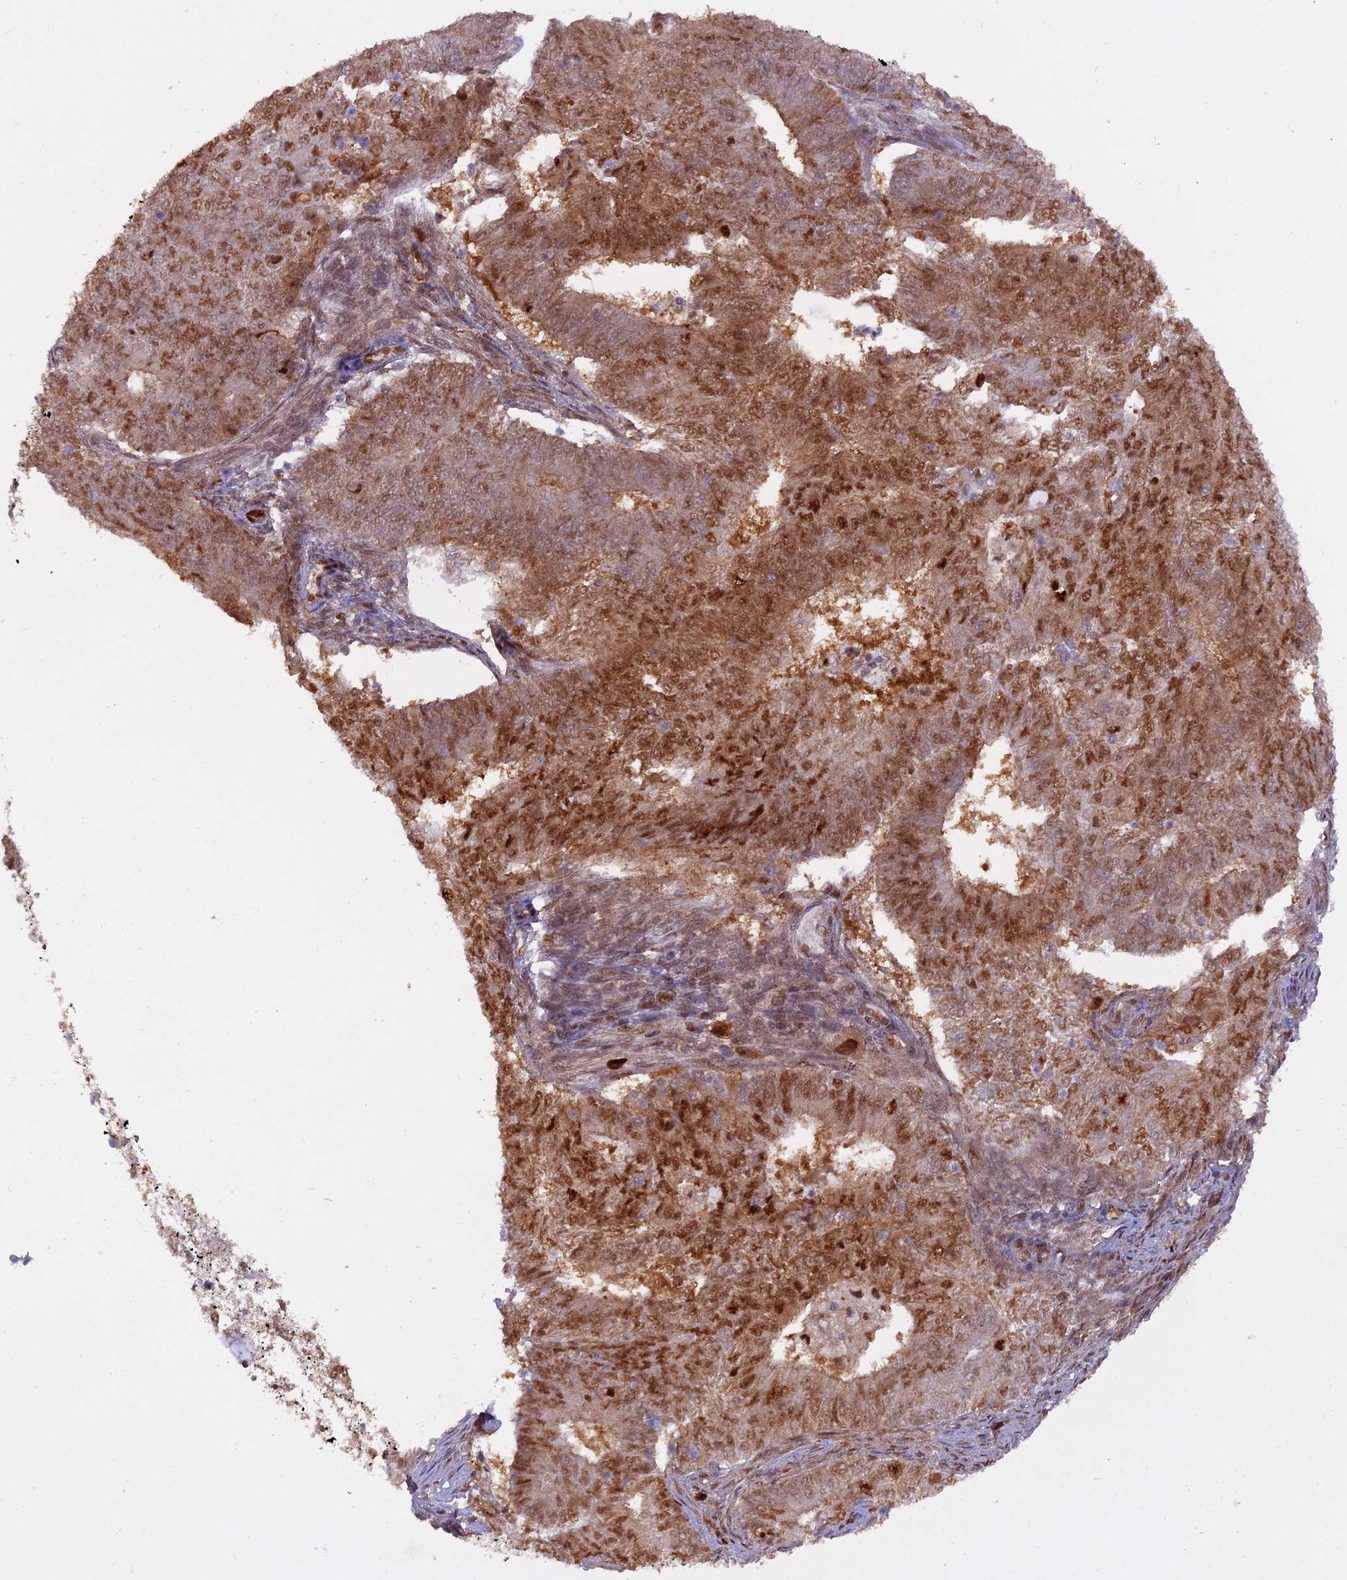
{"staining": {"intensity": "moderate", "quantity": ">75%", "location": "nuclear"}, "tissue": "endometrial cancer", "cell_type": "Tumor cells", "image_type": "cancer", "snomed": [{"axis": "morphology", "description": "Adenocarcinoma, NOS"}, {"axis": "topography", "description": "Endometrium"}], "caption": "Tumor cells display medium levels of moderate nuclear positivity in approximately >75% of cells in adenocarcinoma (endometrial).", "gene": "NPEPL1", "patient": {"sex": "female", "age": 62}}